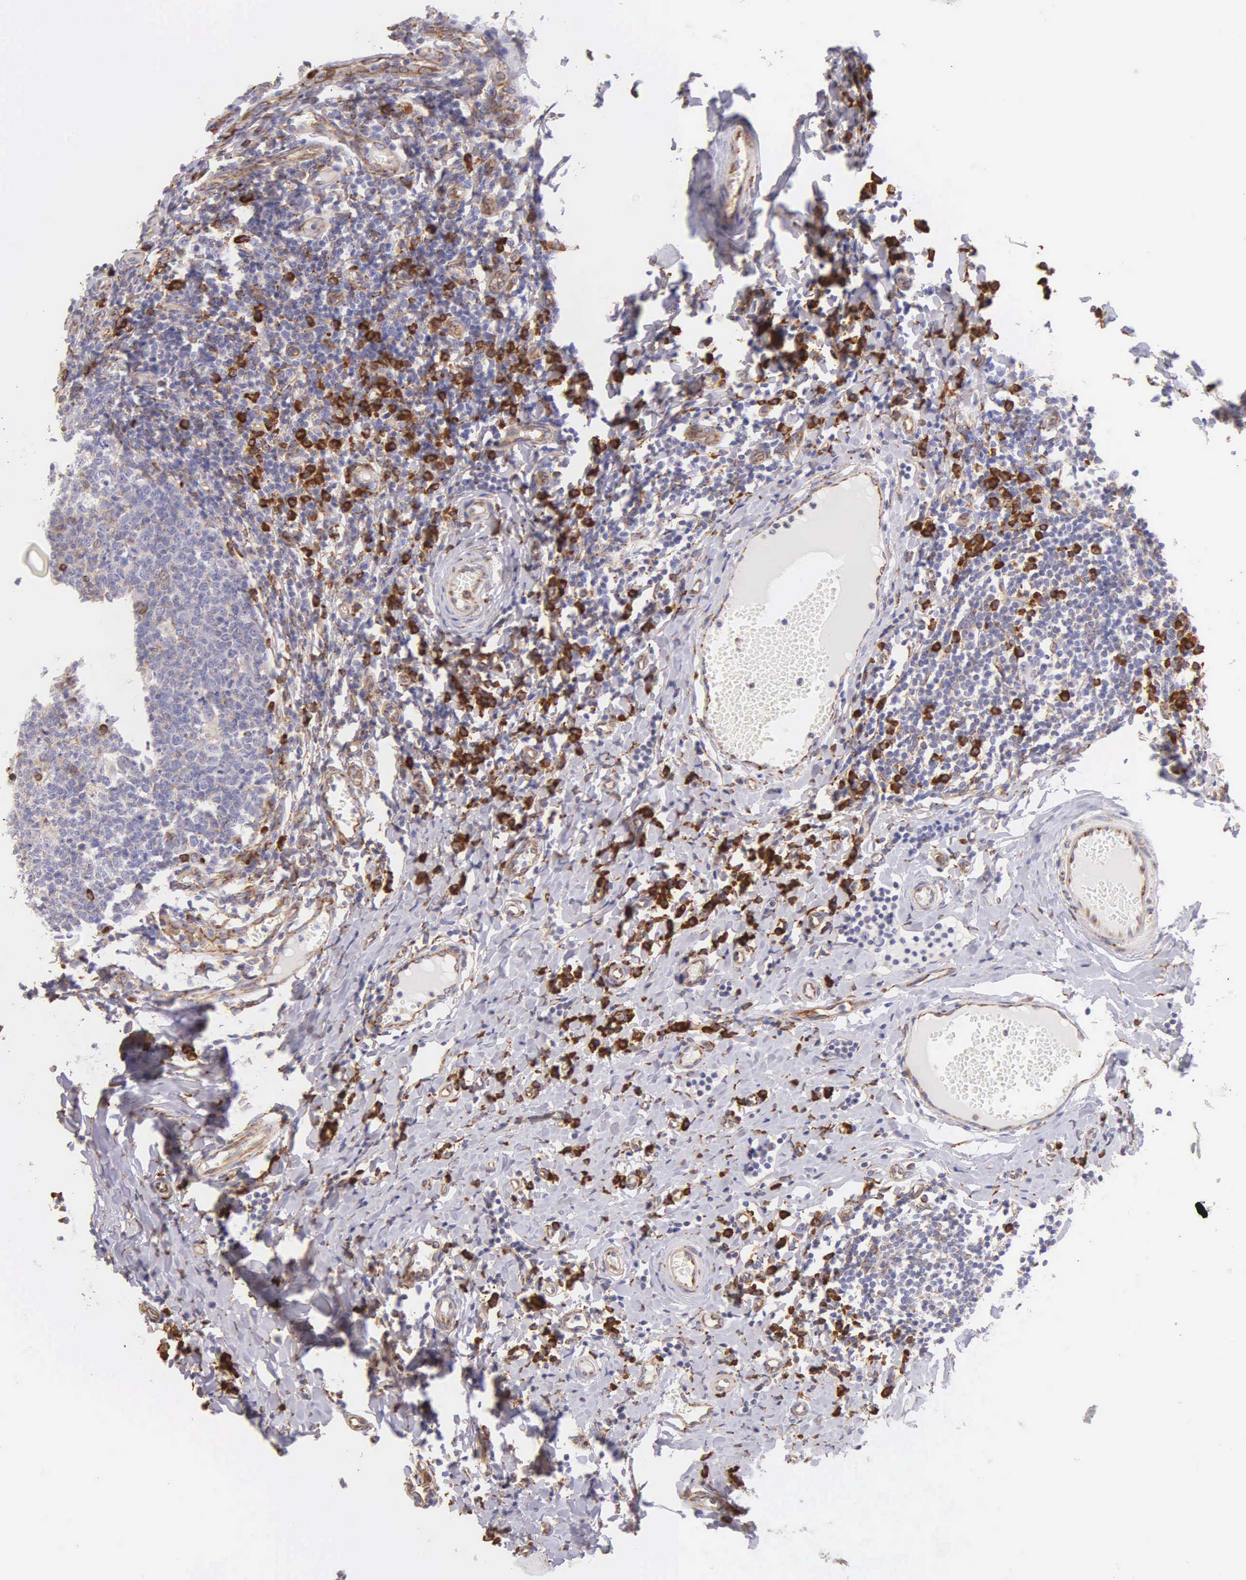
{"staining": {"intensity": "strong", "quantity": "<25%", "location": "cytoplasmic/membranous"}, "tissue": "tonsil", "cell_type": "Germinal center cells", "image_type": "normal", "snomed": [{"axis": "morphology", "description": "Normal tissue, NOS"}, {"axis": "topography", "description": "Tonsil"}], "caption": "Immunohistochemical staining of benign human tonsil exhibits medium levels of strong cytoplasmic/membranous staining in about <25% of germinal center cells.", "gene": "CKAP4", "patient": {"sex": "male", "age": 6}}